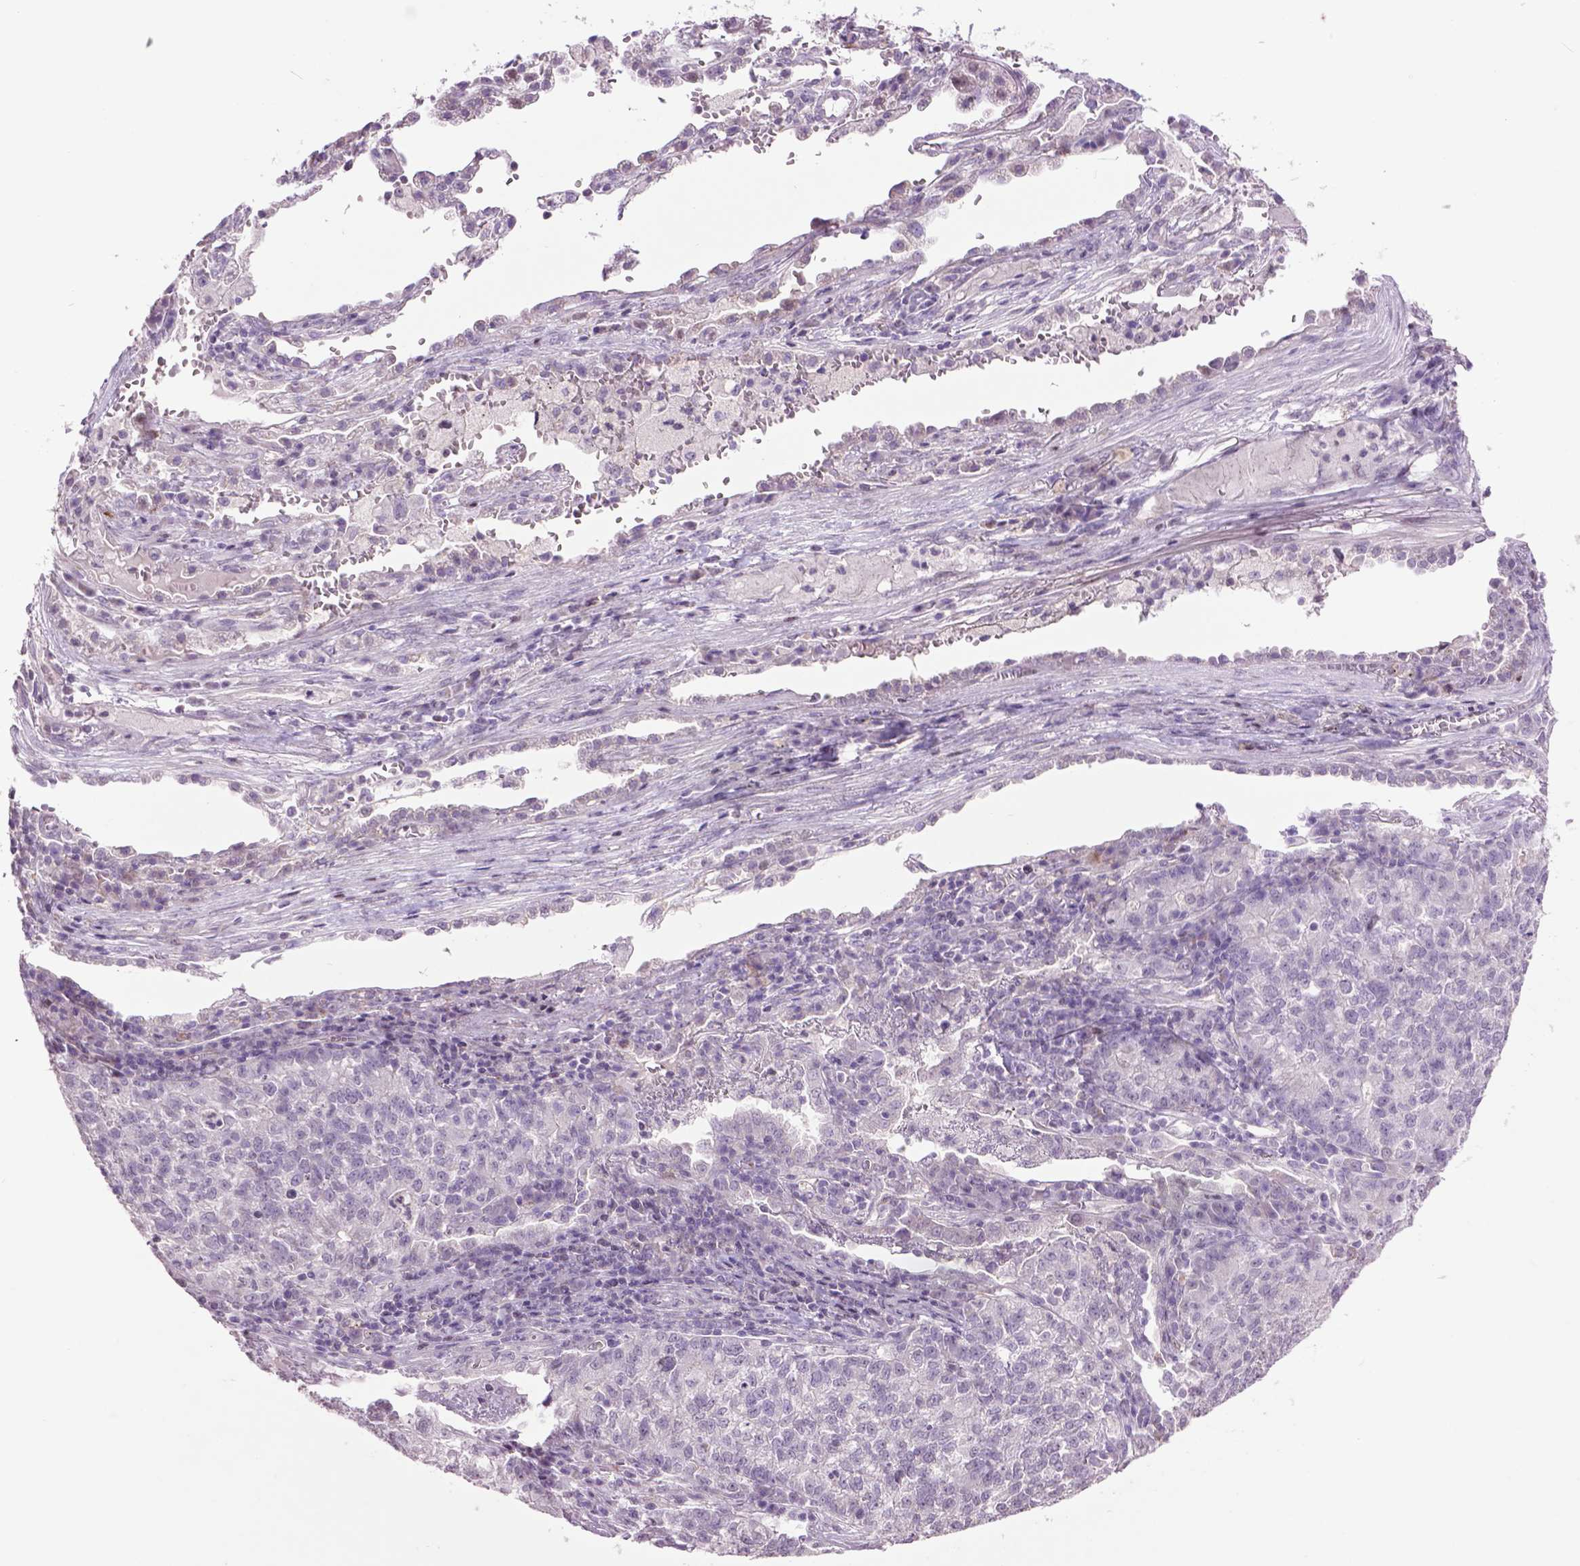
{"staining": {"intensity": "negative", "quantity": "none", "location": "none"}, "tissue": "lung cancer", "cell_type": "Tumor cells", "image_type": "cancer", "snomed": [{"axis": "morphology", "description": "Adenocarcinoma, NOS"}, {"axis": "topography", "description": "Lung"}], "caption": "DAB (3,3'-diaminobenzidine) immunohistochemical staining of lung cancer (adenocarcinoma) demonstrates no significant staining in tumor cells. The staining is performed using DAB brown chromogen with nuclei counter-stained in using hematoxylin.", "gene": "TH", "patient": {"sex": "male", "age": 57}}